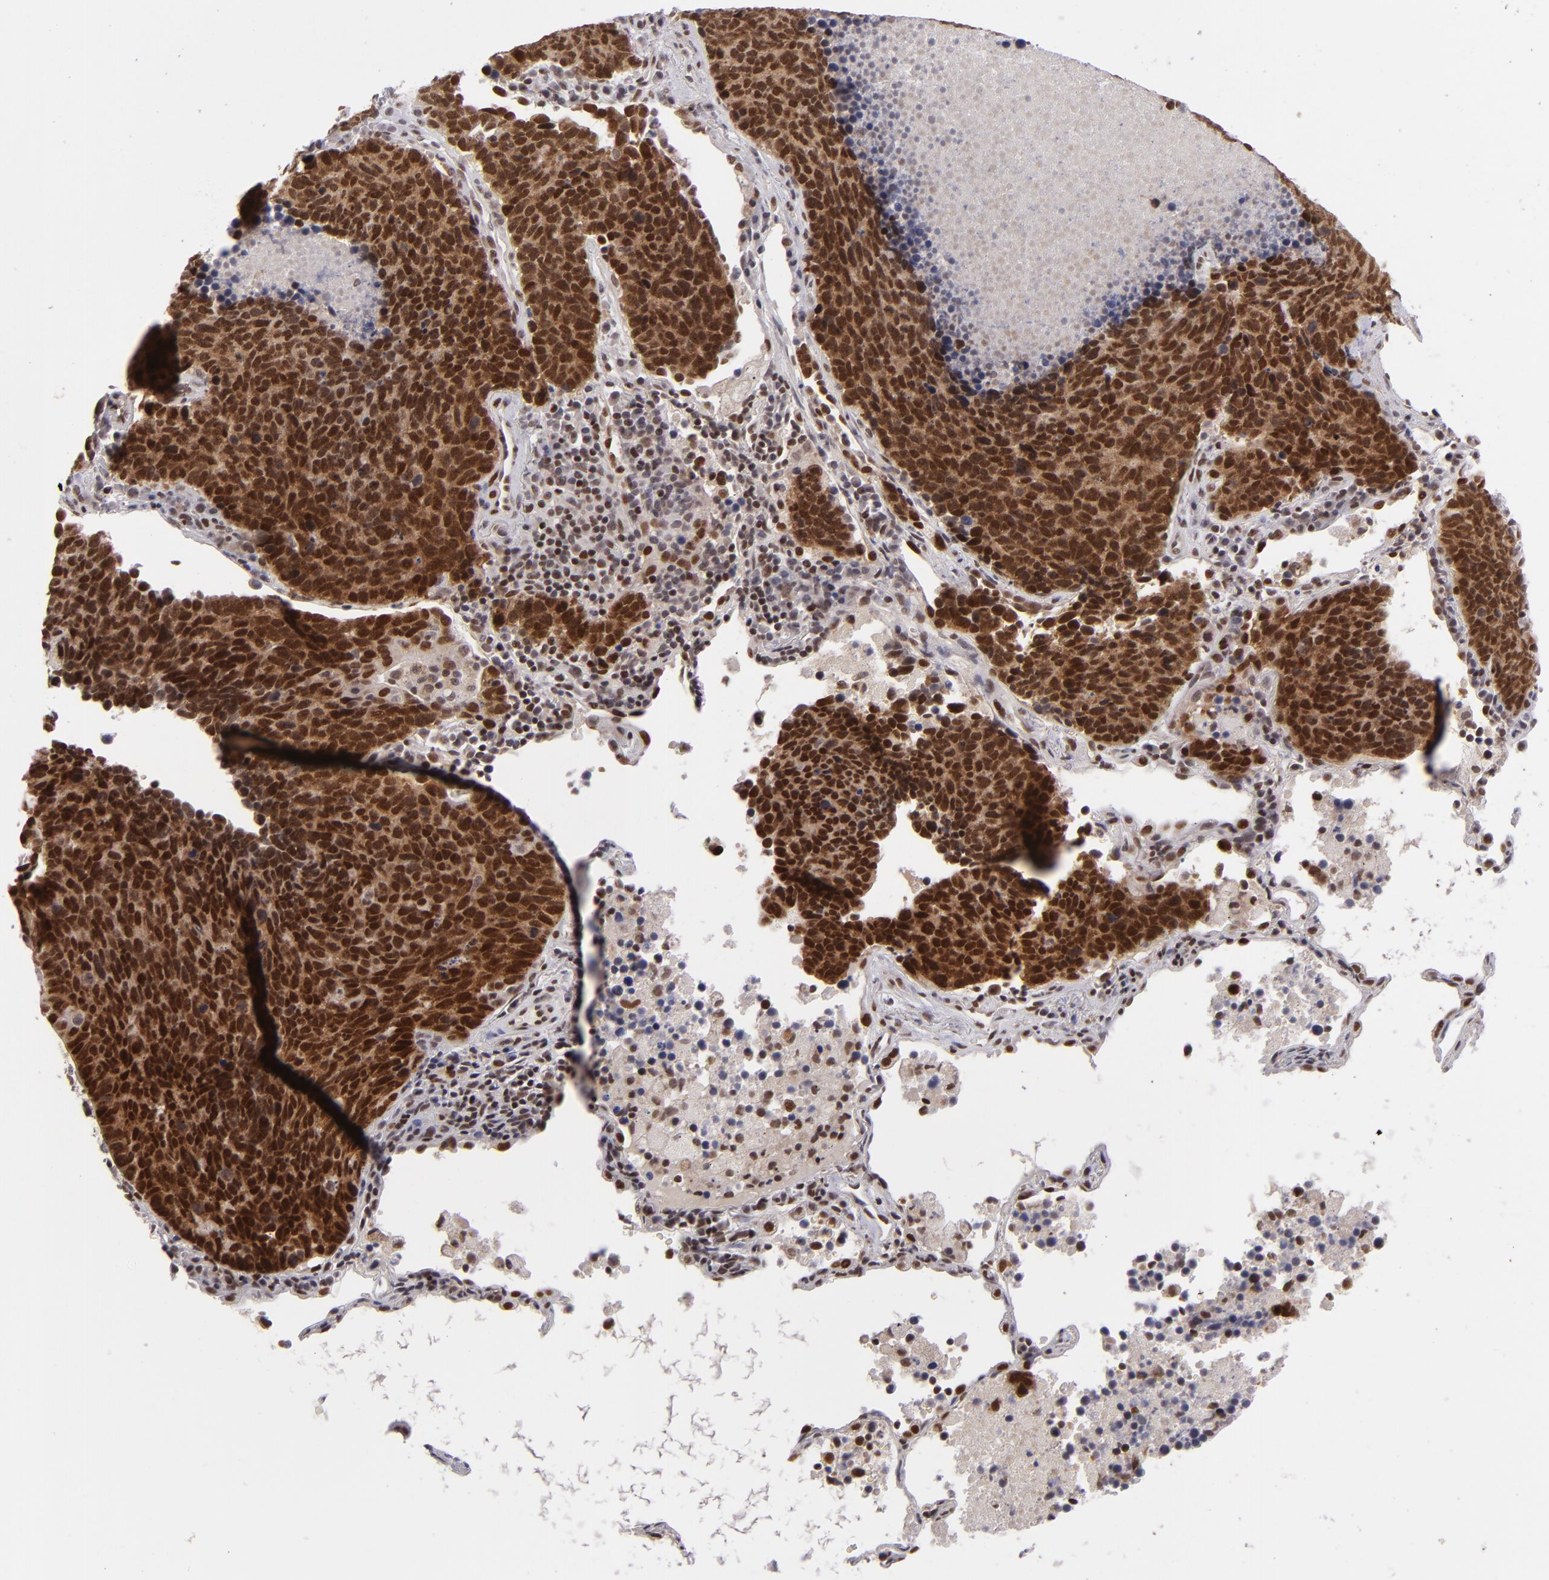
{"staining": {"intensity": "strong", "quantity": ">75%", "location": "cytoplasmic/membranous,nuclear"}, "tissue": "lung cancer", "cell_type": "Tumor cells", "image_type": "cancer", "snomed": [{"axis": "morphology", "description": "Neoplasm, malignant, NOS"}, {"axis": "topography", "description": "Lung"}], "caption": "An image of human lung cancer (malignant neoplasm) stained for a protein shows strong cytoplasmic/membranous and nuclear brown staining in tumor cells.", "gene": "MLLT3", "patient": {"sex": "female", "age": 75}}